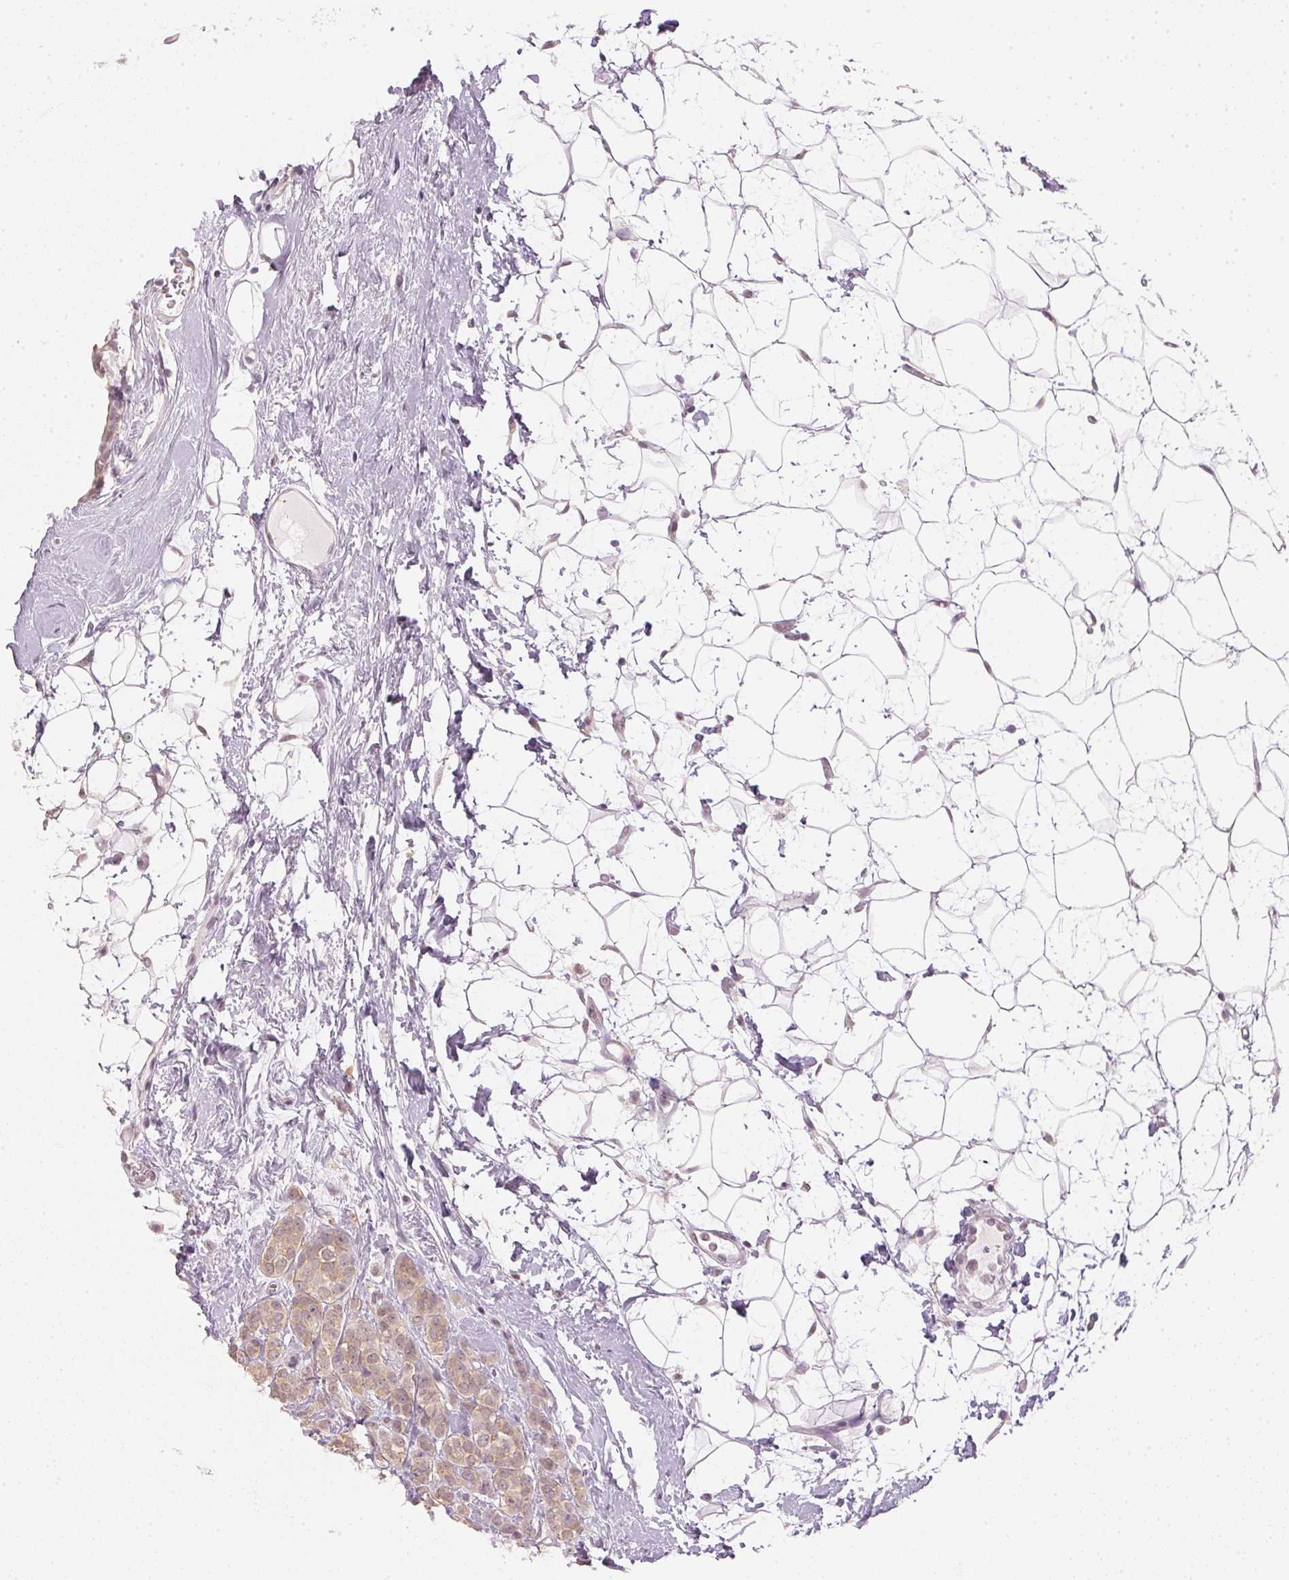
{"staining": {"intensity": "weak", "quantity": ">75%", "location": "cytoplasmic/membranous"}, "tissue": "breast cancer", "cell_type": "Tumor cells", "image_type": "cancer", "snomed": [{"axis": "morphology", "description": "Lobular carcinoma"}, {"axis": "topography", "description": "Breast"}], "caption": "The immunohistochemical stain labels weak cytoplasmic/membranous staining in tumor cells of breast cancer tissue.", "gene": "KPRP", "patient": {"sex": "female", "age": 49}}